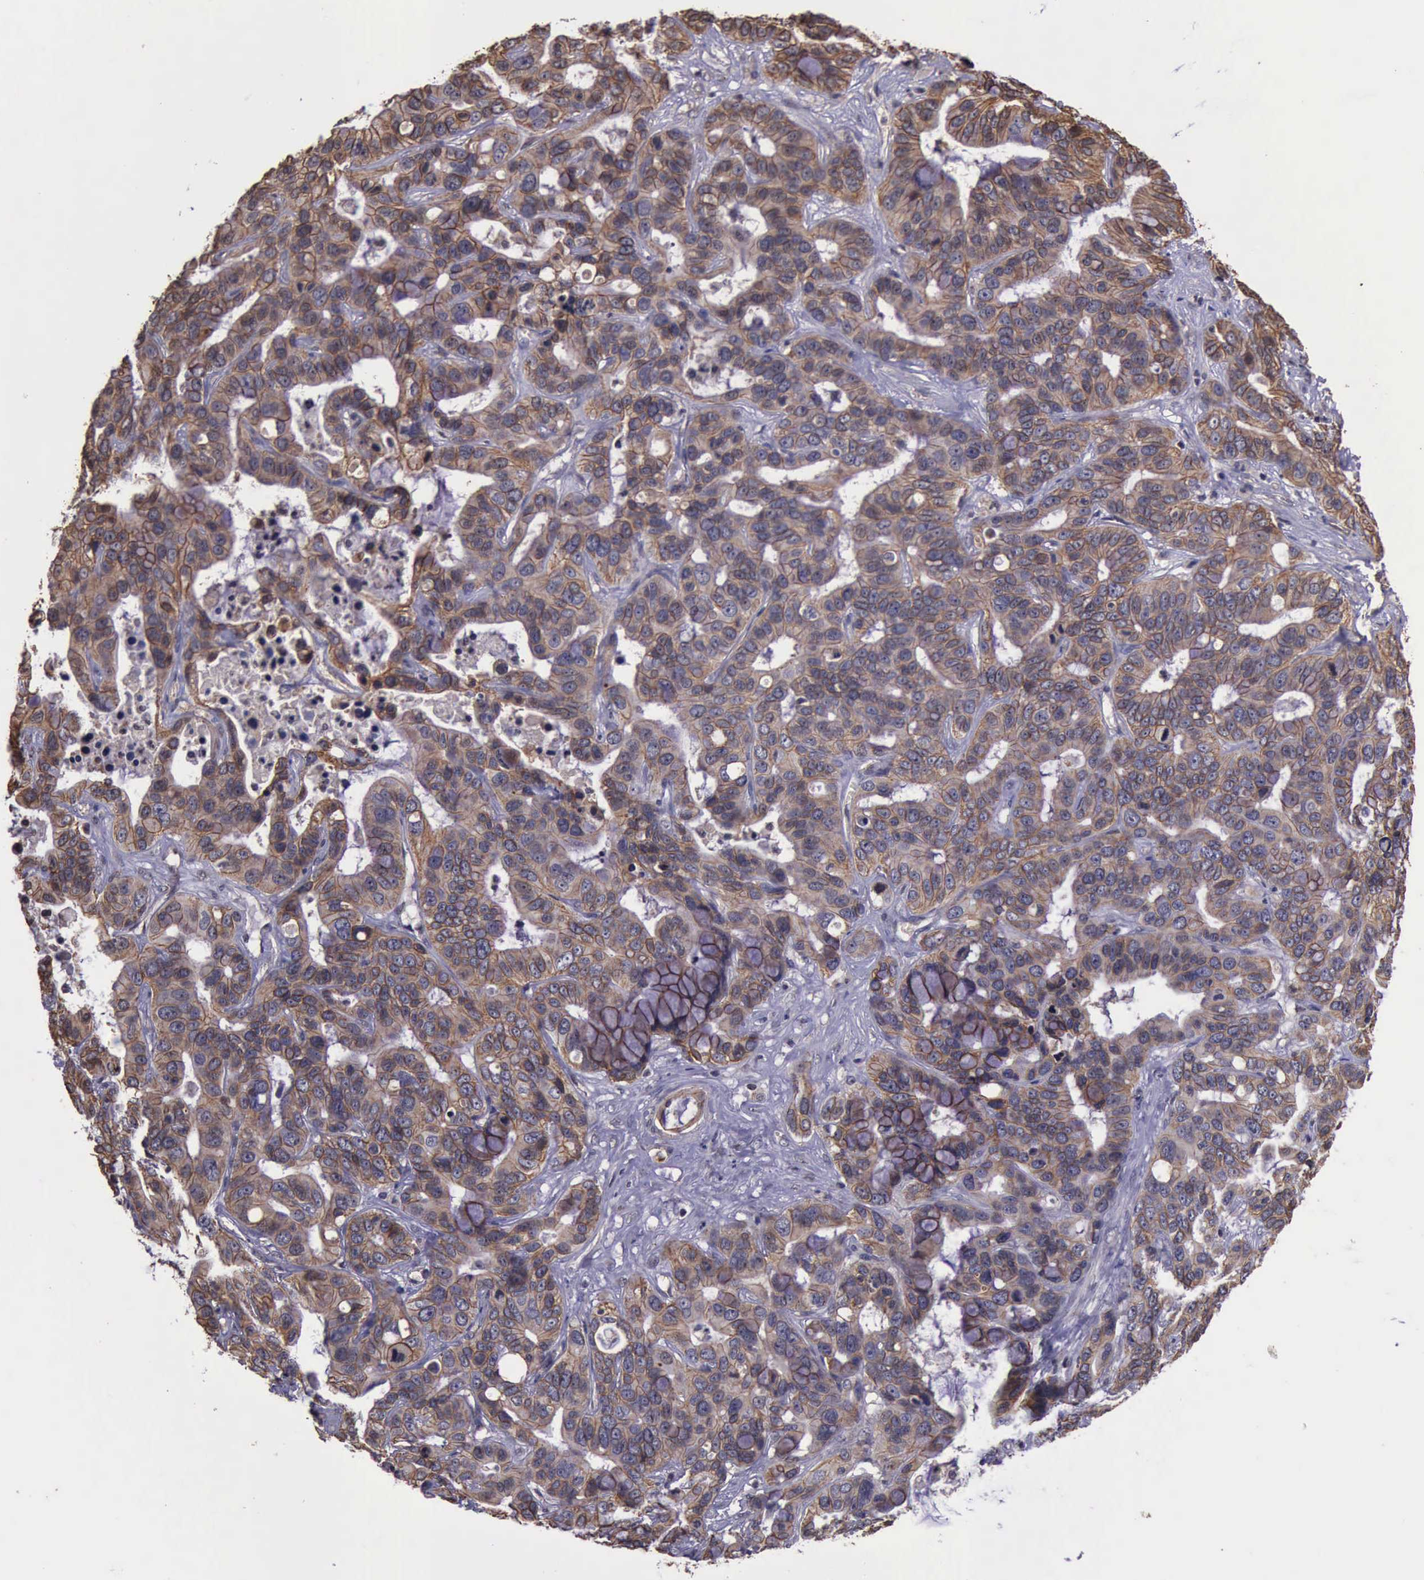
{"staining": {"intensity": "moderate", "quantity": ">75%", "location": "cytoplasmic/membranous"}, "tissue": "liver cancer", "cell_type": "Tumor cells", "image_type": "cancer", "snomed": [{"axis": "morphology", "description": "Cholangiocarcinoma"}, {"axis": "topography", "description": "Liver"}], "caption": "High-magnification brightfield microscopy of liver cancer (cholangiocarcinoma) stained with DAB (brown) and counterstained with hematoxylin (blue). tumor cells exhibit moderate cytoplasmic/membranous staining is appreciated in approximately>75% of cells.", "gene": "CTNNB1", "patient": {"sex": "female", "age": 65}}